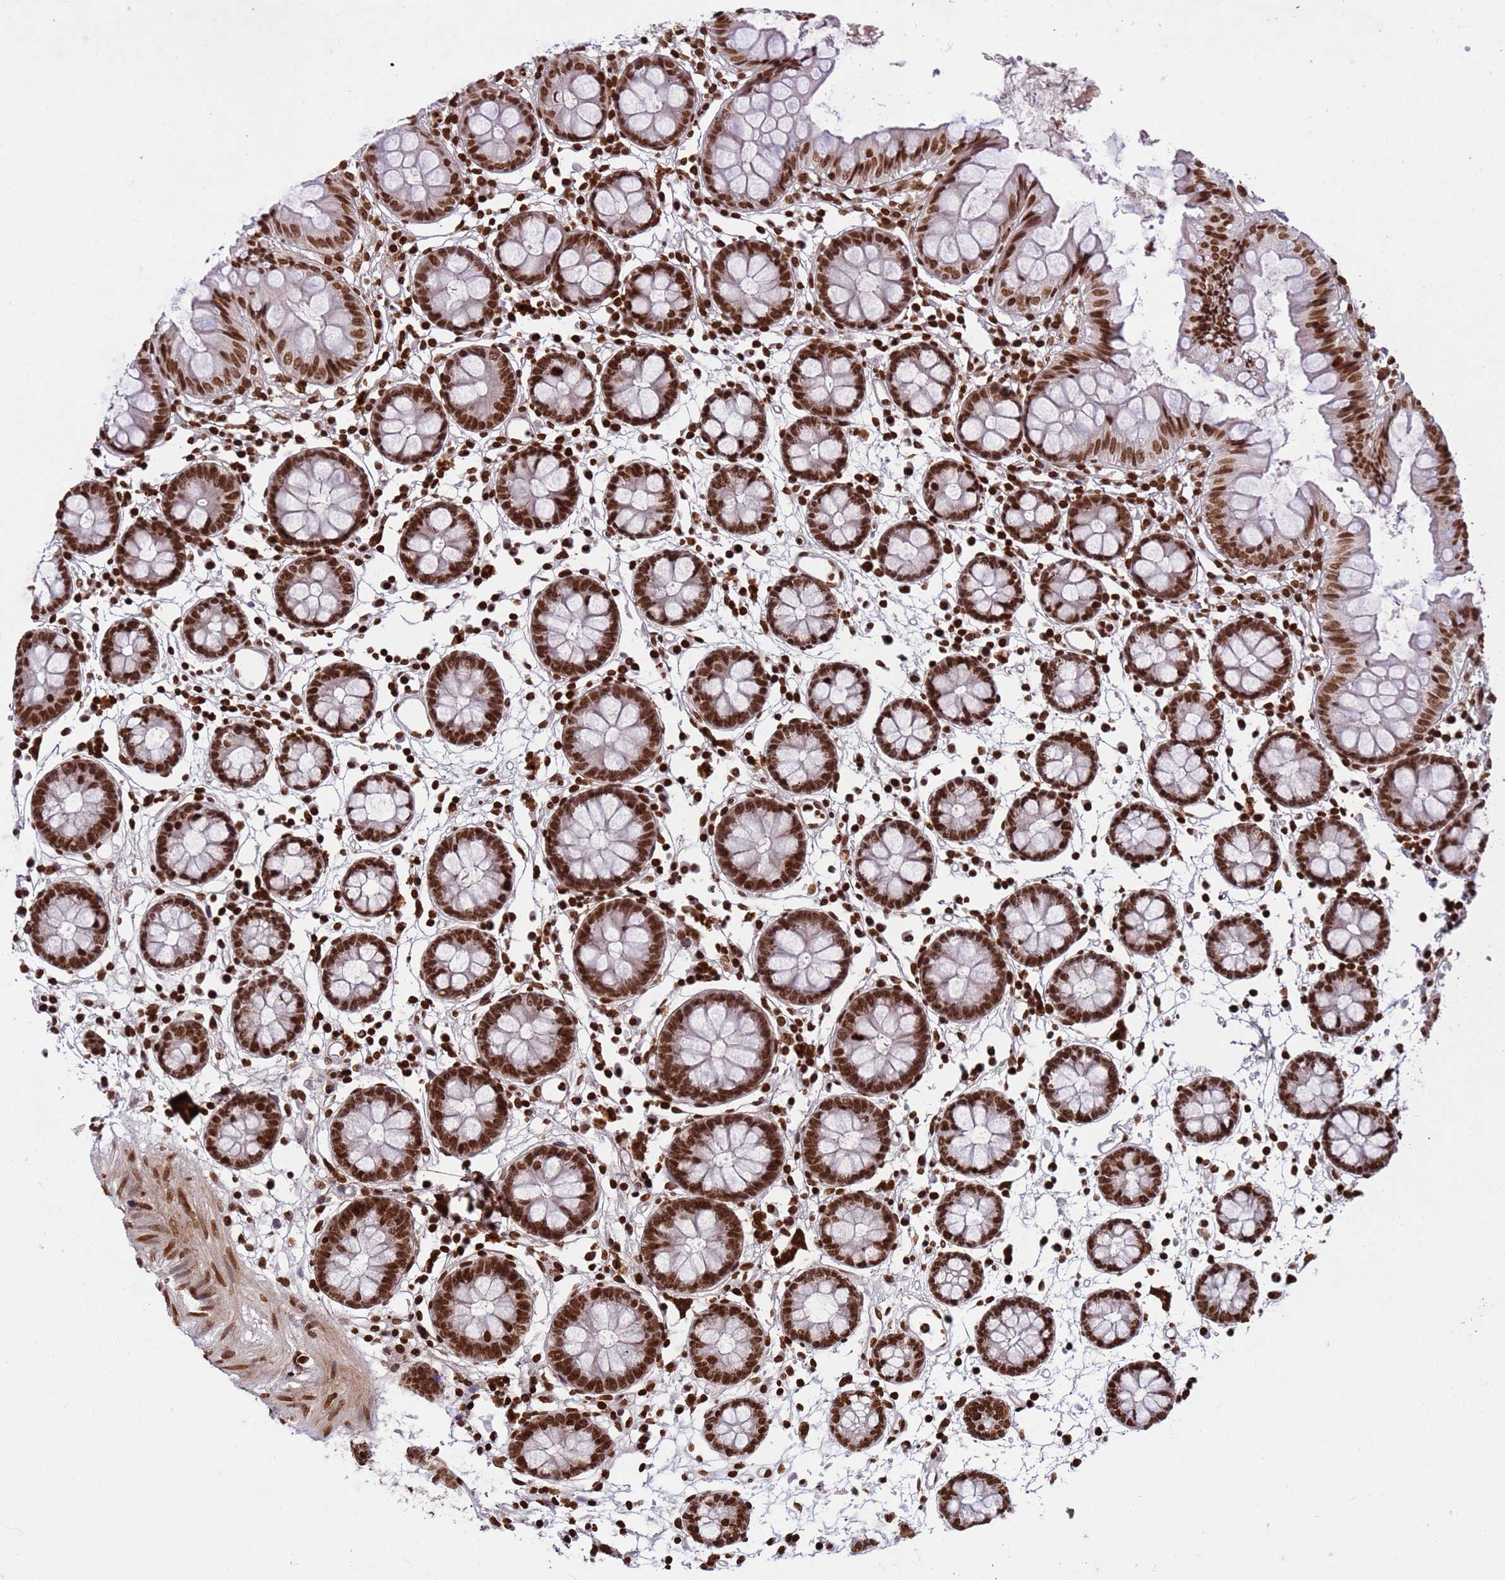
{"staining": {"intensity": "strong", "quantity": ">75%", "location": "nuclear"}, "tissue": "colon", "cell_type": "Endothelial cells", "image_type": "normal", "snomed": [{"axis": "morphology", "description": "Normal tissue, NOS"}, {"axis": "topography", "description": "Colon"}], "caption": "Immunohistochemical staining of unremarkable colon demonstrates high levels of strong nuclear expression in approximately >75% of endothelial cells.", "gene": "H3", "patient": {"sex": "female", "age": 84}}